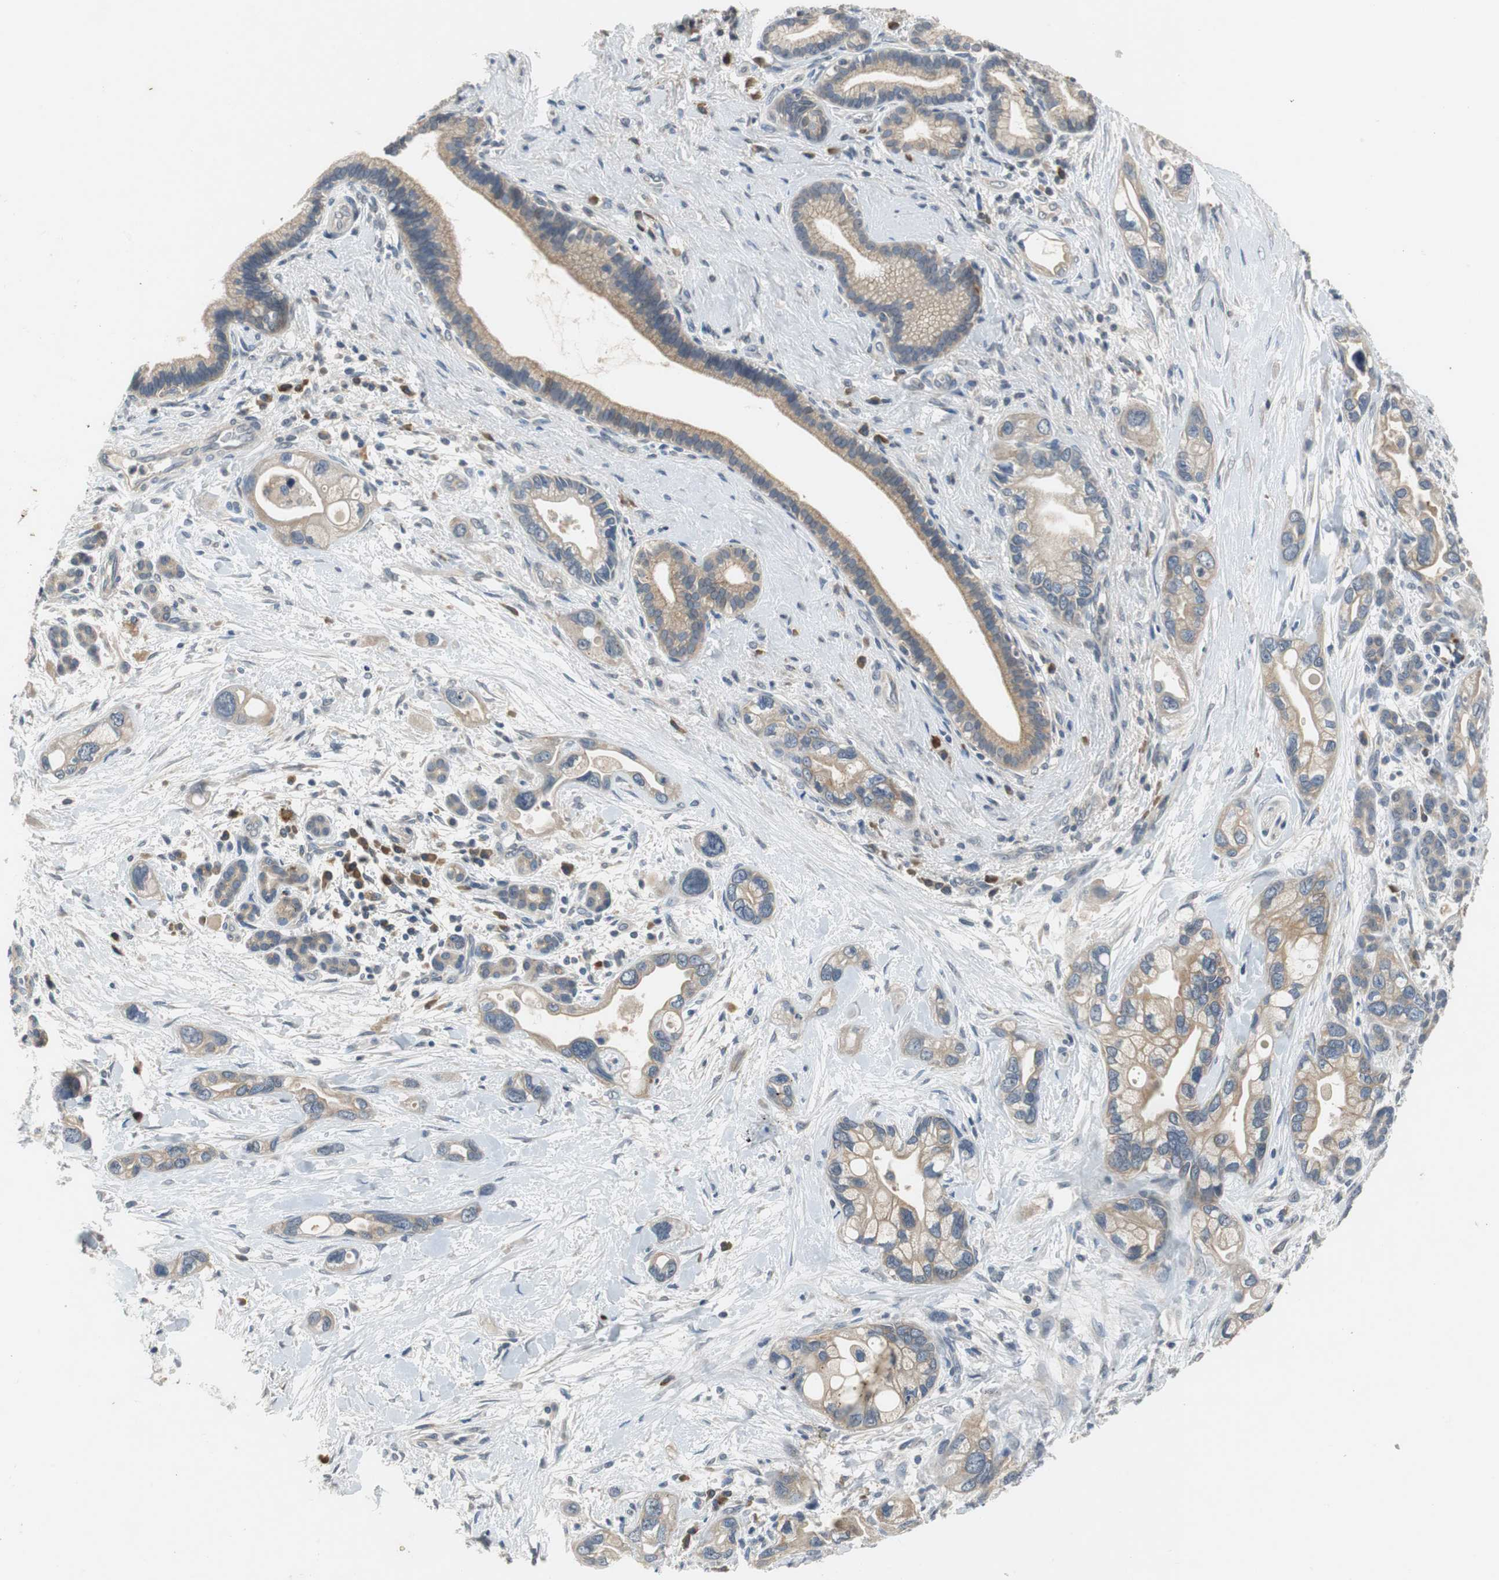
{"staining": {"intensity": "weak", "quantity": "25%-75%", "location": "cytoplasmic/membranous"}, "tissue": "pancreatic cancer", "cell_type": "Tumor cells", "image_type": "cancer", "snomed": [{"axis": "morphology", "description": "Adenocarcinoma, NOS"}, {"axis": "topography", "description": "Pancreas"}], "caption": "Tumor cells demonstrate low levels of weak cytoplasmic/membranous expression in about 25%-75% of cells in pancreatic cancer.", "gene": "GLCCI1", "patient": {"sex": "female", "age": 77}}